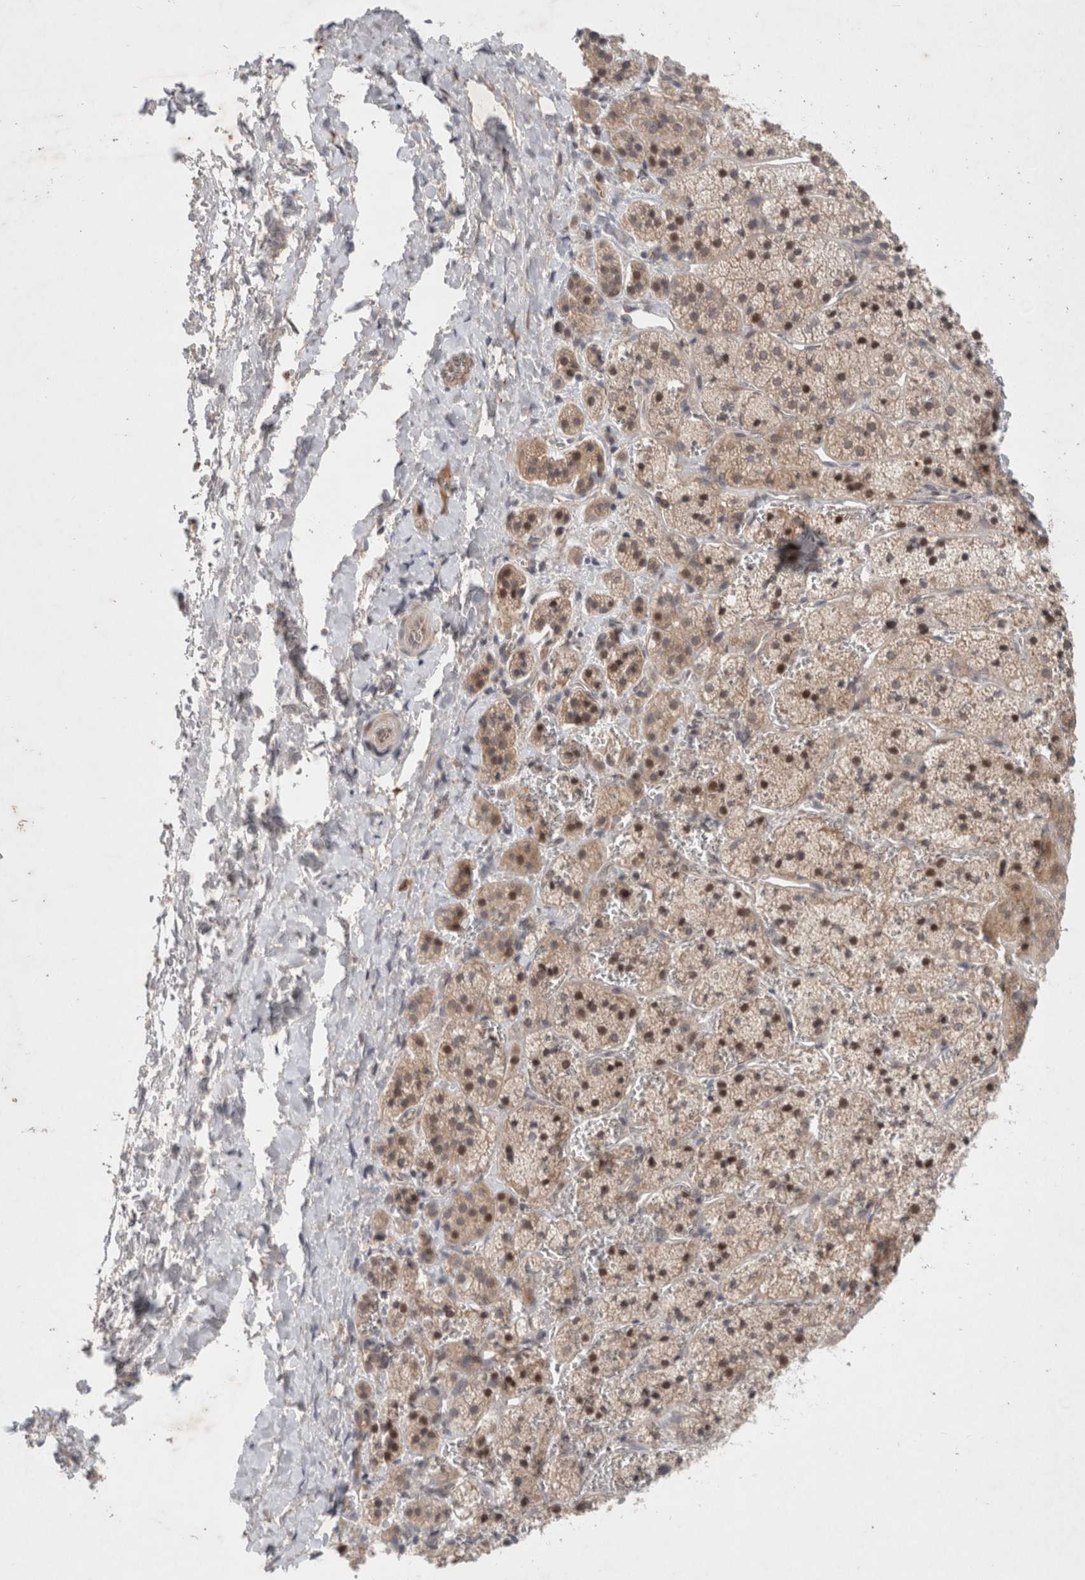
{"staining": {"intensity": "moderate", "quantity": "25%-75%", "location": "cytoplasmic/membranous,nuclear"}, "tissue": "adrenal gland", "cell_type": "Glandular cells", "image_type": "normal", "snomed": [{"axis": "morphology", "description": "Normal tissue, NOS"}, {"axis": "topography", "description": "Adrenal gland"}], "caption": "This is a photomicrograph of IHC staining of unremarkable adrenal gland, which shows moderate expression in the cytoplasmic/membranous,nuclear of glandular cells.", "gene": "RASAL2", "patient": {"sex": "female", "age": 44}}